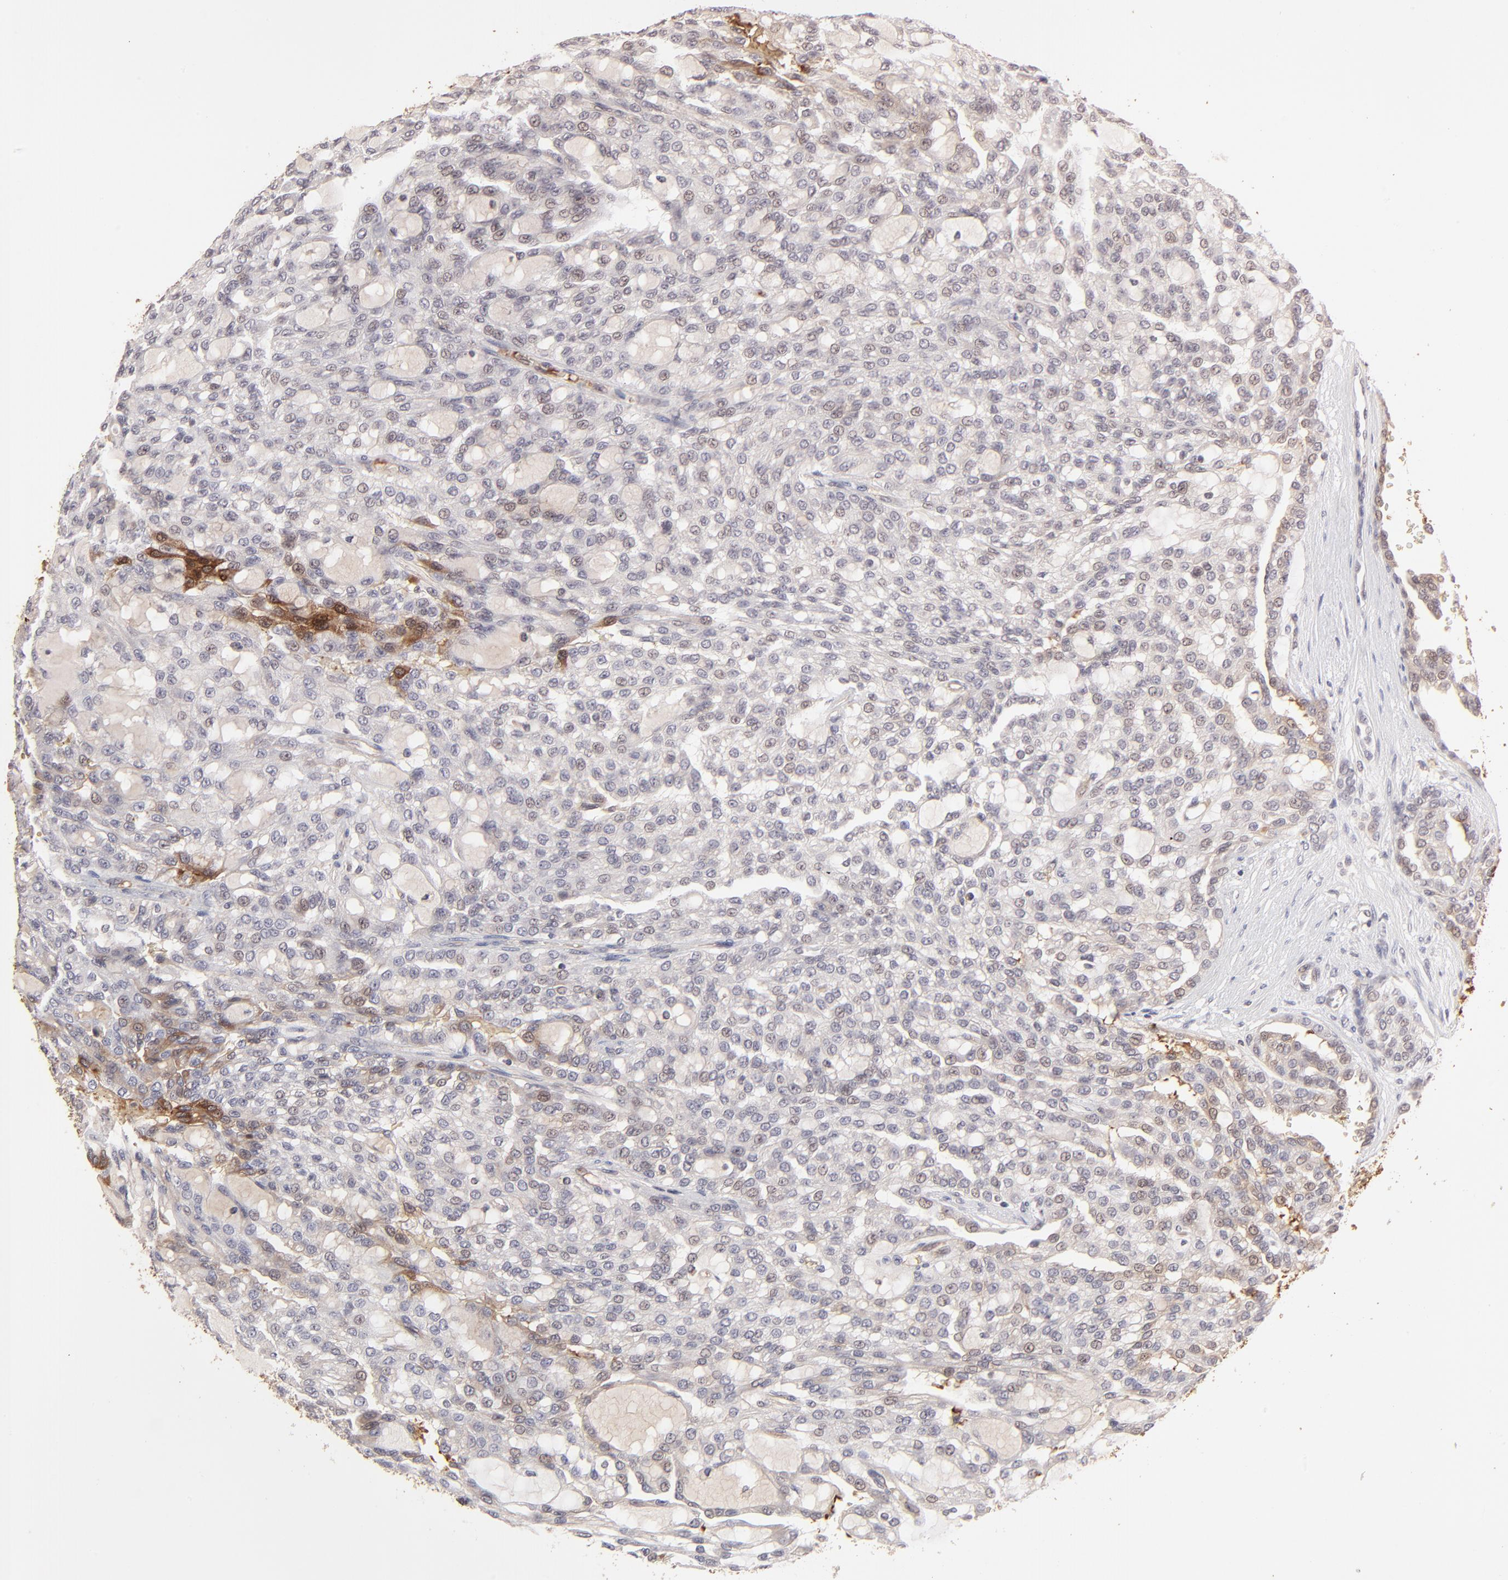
{"staining": {"intensity": "weak", "quantity": "<25%", "location": "cytoplasmic/membranous"}, "tissue": "renal cancer", "cell_type": "Tumor cells", "image_type": "cancer", "snomed": [{"axis": "morphology", "description": "Adenocarcinoma, NOS"}, {"axis": "topography", "description": "Kidney"}], "caption": "Immunohistochemistry photomicrograph of neoplastic tissue: human renal adenocarcinoma stained with DAB (3,3'-diaminobenzidine) demonstrates no significant protein expression in tumor cells.", "gene": "CASP10", "patient": {"sex": "male", "age": 63}}